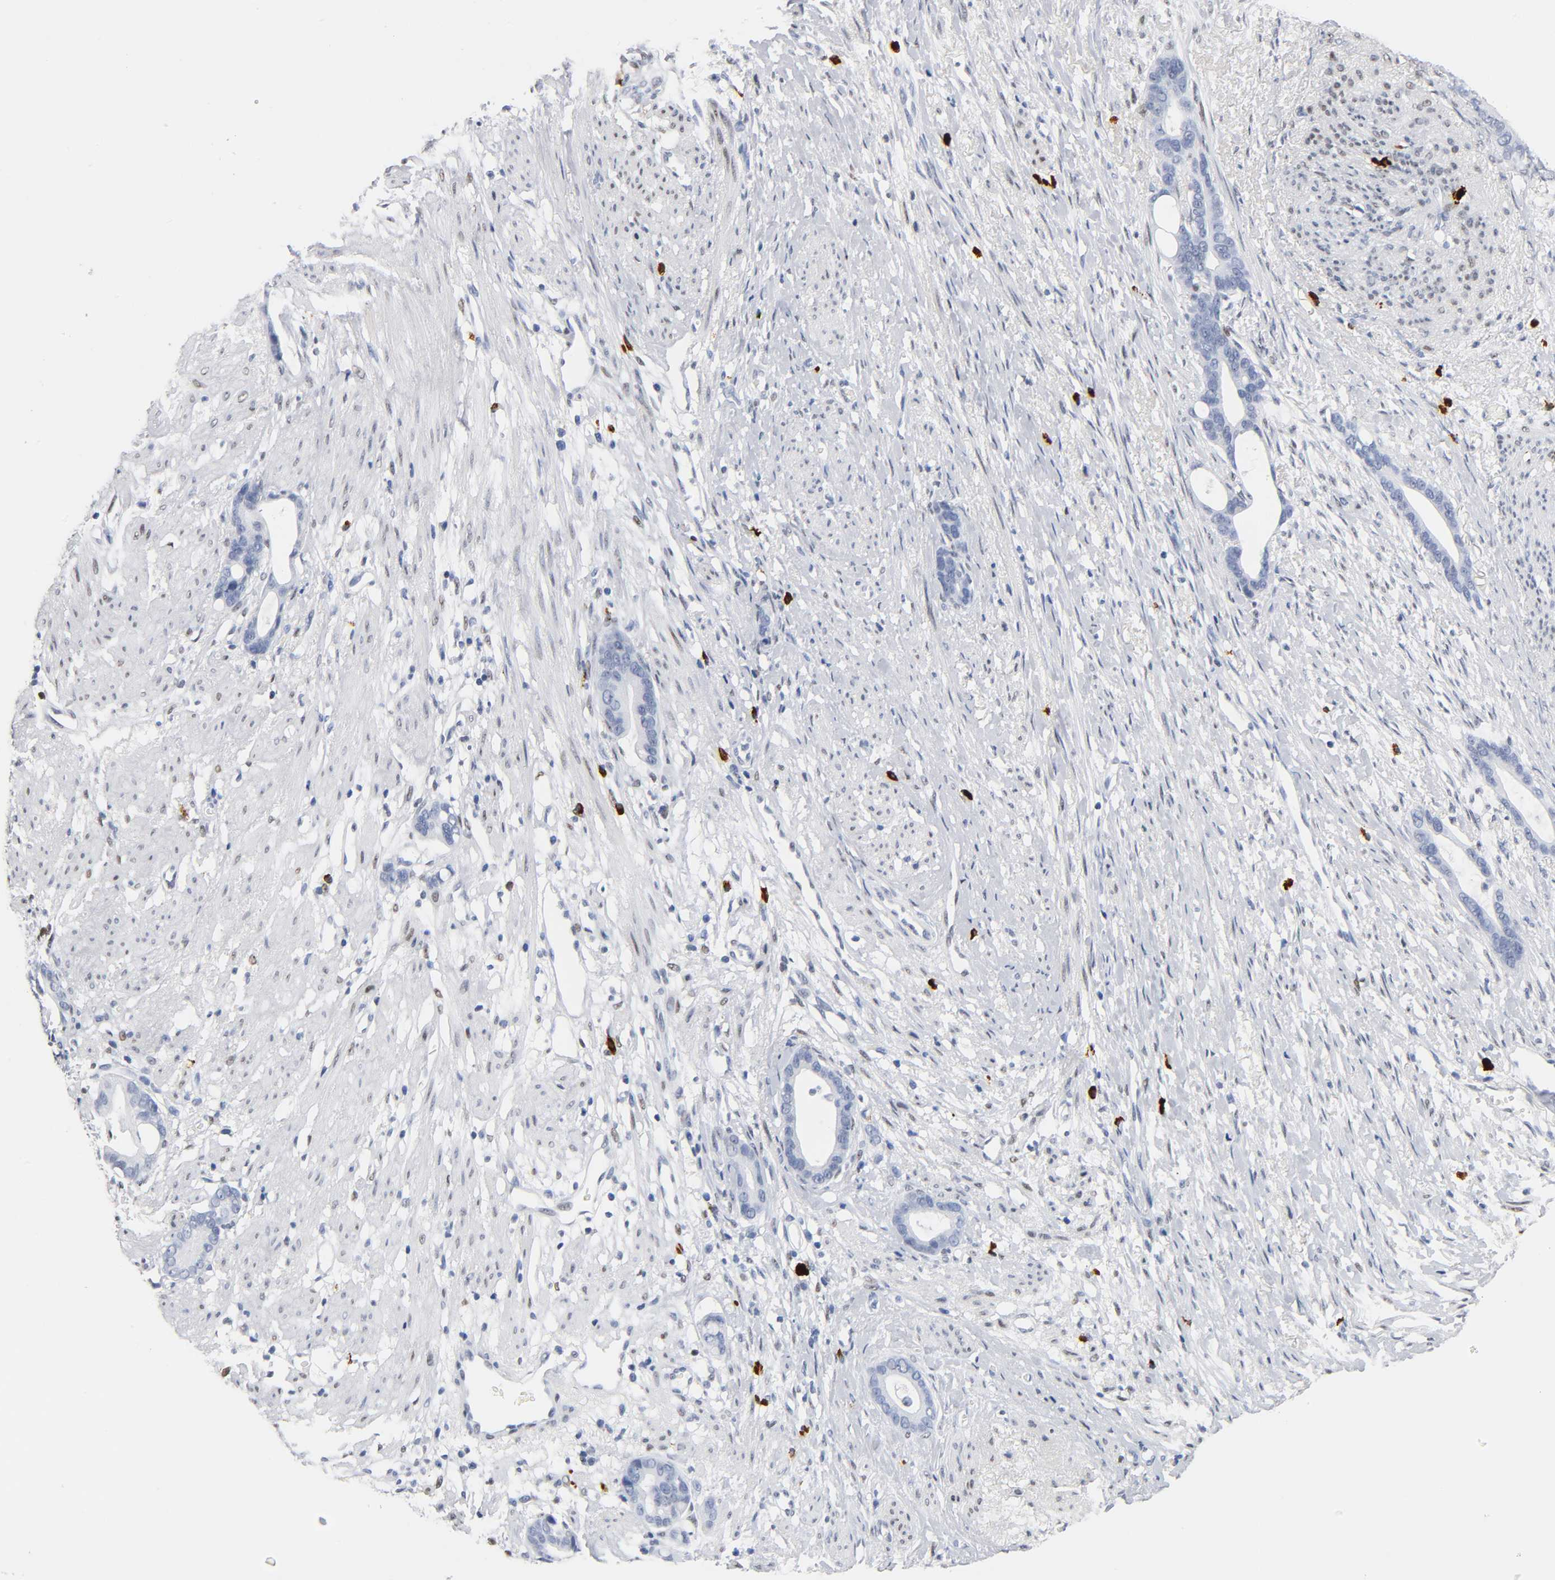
{"staining": {"intensity": "negative", "quantity": "none", "location": "none"}, "tissue": "stomach cancer", "cell_type": "Tumor cells", "image_type": "cancer", "snomed": [{"axis": "morphology", "description": "Adenocarcinoma, NOS"}, {"axis": "topography", "description": "Stomach"}], "caption": "DAB immunohistochemical staining of adenocarcinoma (stomach) displays no significant staining in tumor cells. (Stains: DAB (3,3'-diaminobenzidine) immunohistochemistry (IHC) with hematoxylin counter stain, Microscopy: brightfield microscopy at high magnification).", "gene": "NAB2", "patient": {"sex": "female", "age": 75}}